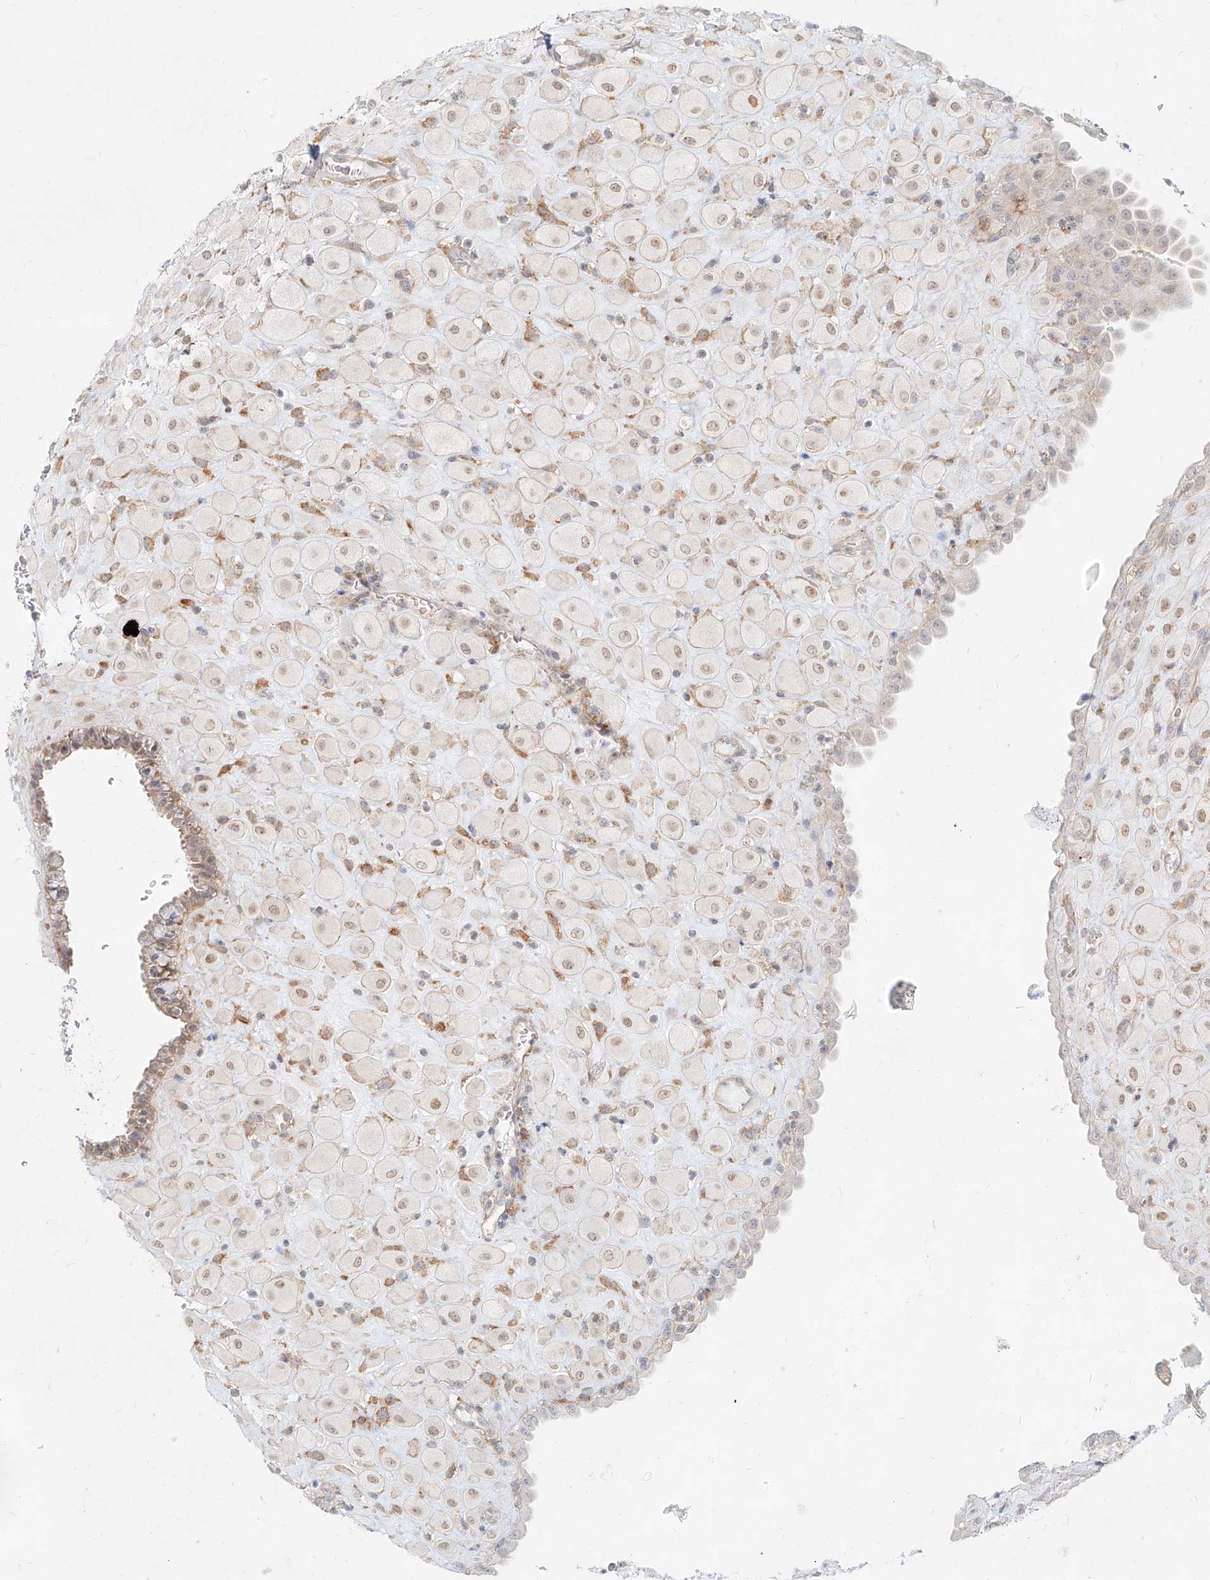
{"staining": {"intensity": "weak", "quantity": "<25%", "location": "cytoplasmic/membranous"}, "tissue": "placenta", "cell_type": "Decidual cells", "image_type": "normal", "snomed": [{"axis": "morphology", "description": "Normal tissue, NOS"}, {"axis": "topography", "description": "Placenta"}], "caption": "Decidual cells show no significant protein positivity in benign placenta. (Stains: DAB immunohistochemistry with hematoxylin counter stain, Microscopy: brightfield microscopy at high magnification).", "gene": "SLC2A12", "patient": {"sex": "female", "age": 35}}